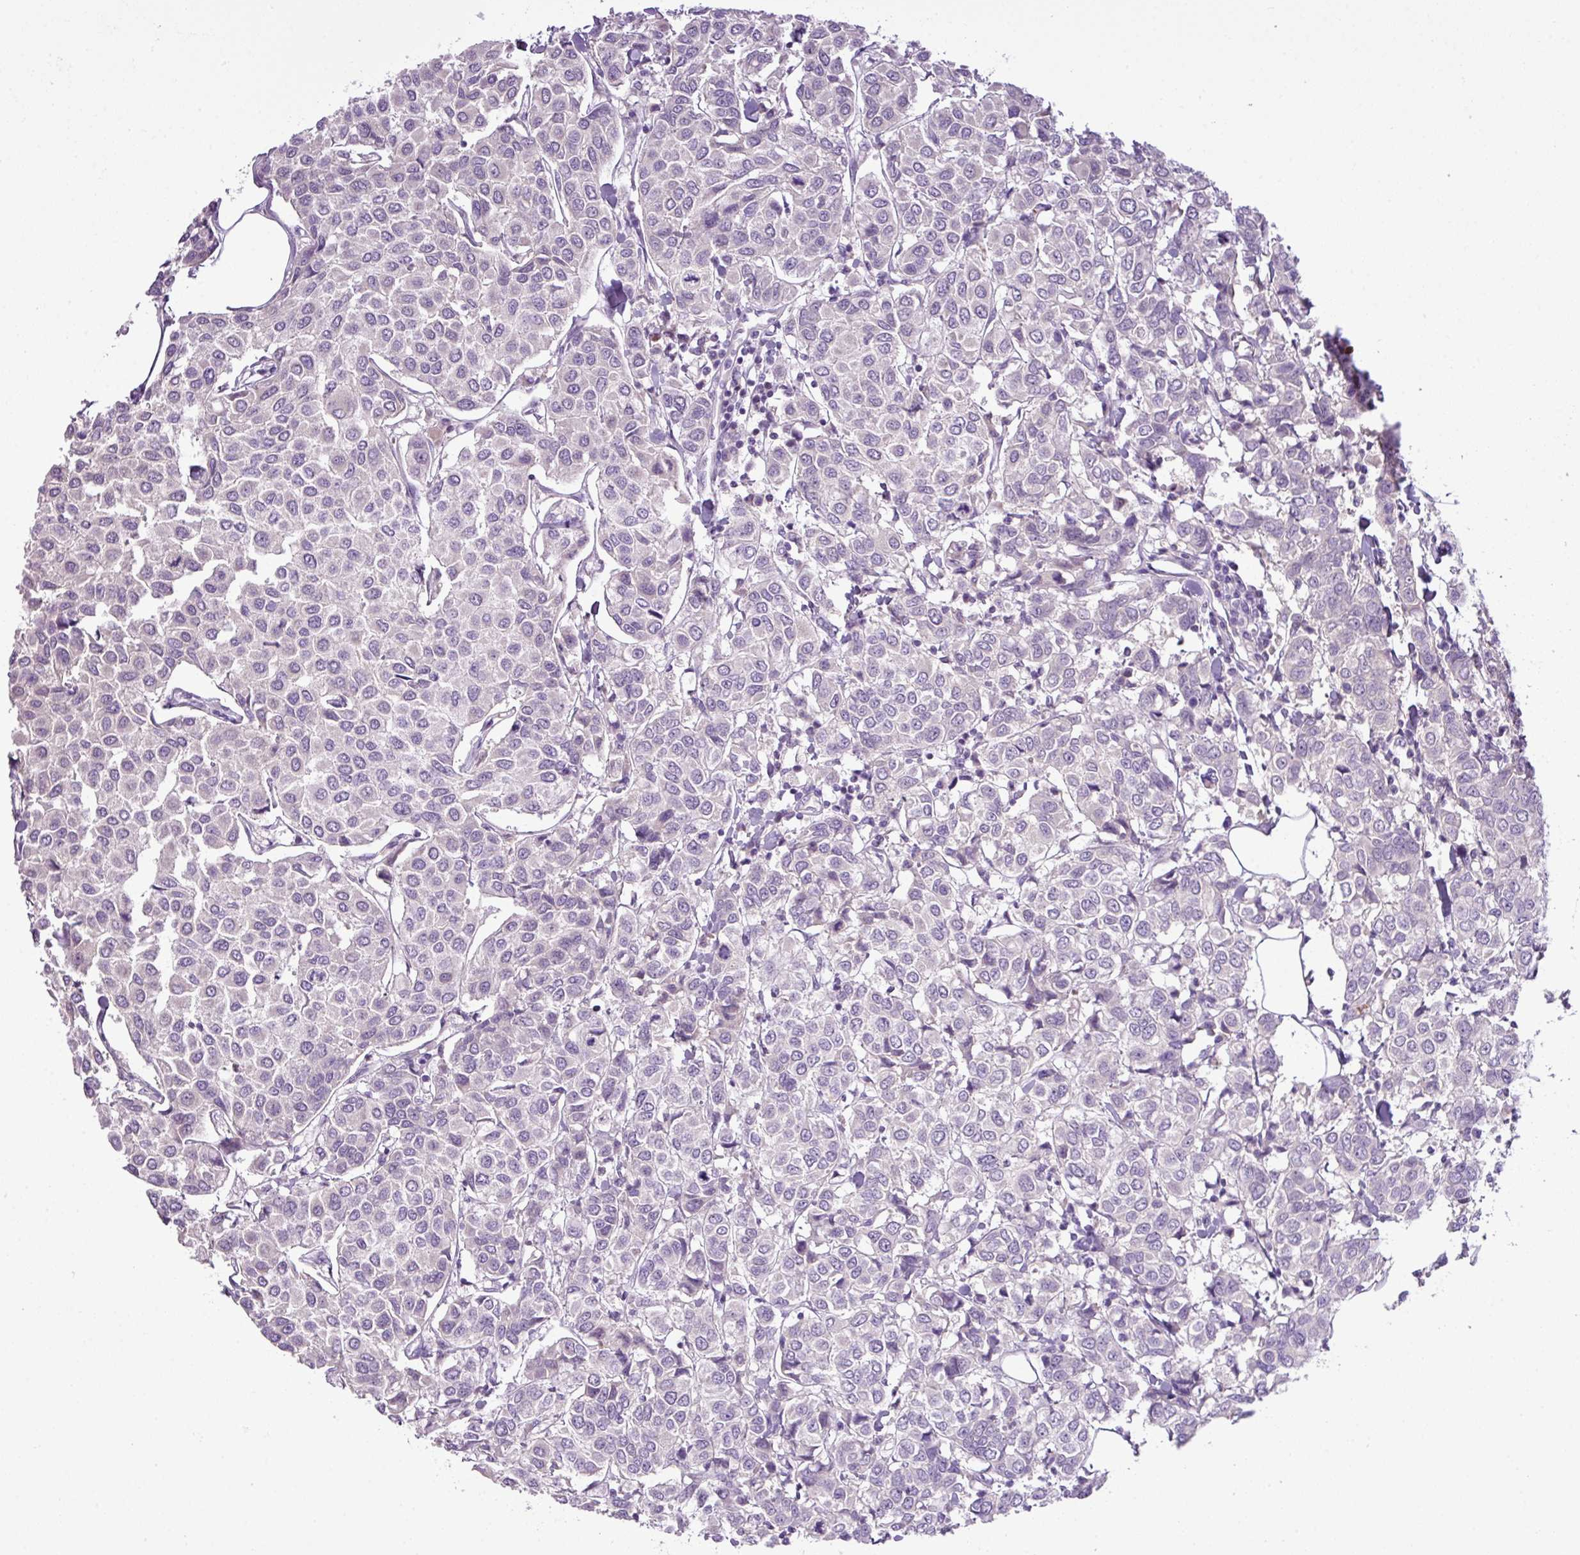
{"staining": {"intensity": "negative", "quantity": "none", "location": "none"}, "tissue": "breast cancer", "cell_type": "Tumor cells", "image_type": "cancer", "snomed": [{"axis": "morphology", "description": "Duct carcinoma"}, {"axis": "topography", "description": "Breast"}], "caption": "This image is of breast invasive ductal carcinoma stained with IHC to label a protein in brown with the nuclei are counter-stained blue. There is no staining in tumor cells.", "gene": "HTR3E", "patient": {"sex": "female", "age": 55}}